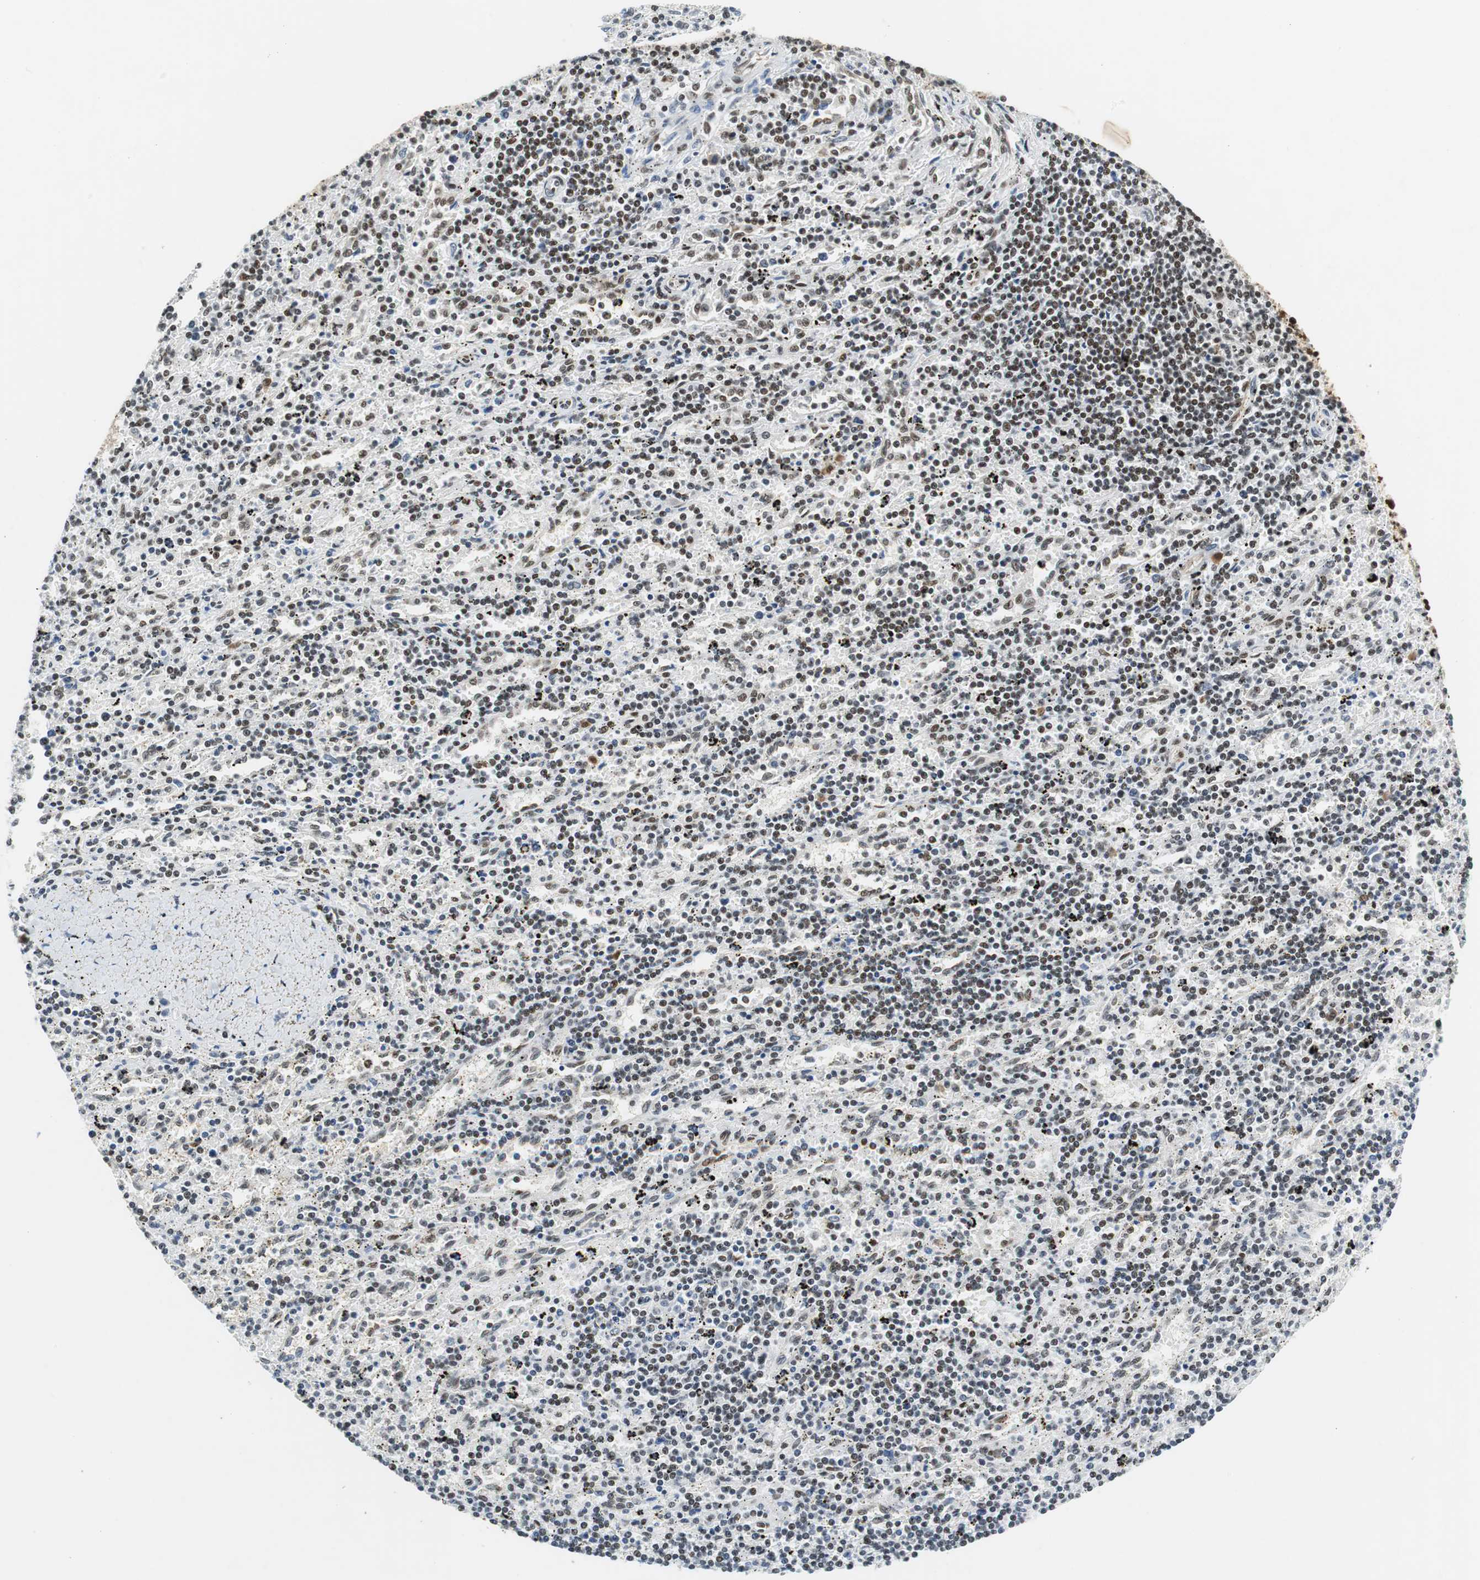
{"staining": {"intensity": "moderate", "quantity": ">75%", "location": "nuclear"}, "tissue": "lymphoma", "cell_type": "Tumor cells", "image_type": "cancer", "snomed": [{"axis": "morphology", "description": "Malignant lymphoma, non-Hodgkin's type, Low grade"}, {"axis": "topography", "description": "Spleen"}], "caption": "Protein expression analysis of low-grade malignant lymphoma, non-Hodgkin's type shows moderate nuclear positivity in approximately >75% of tumor cells.", "gene": "PRKDC", "patient": {"sex": "male", "age": 76}}